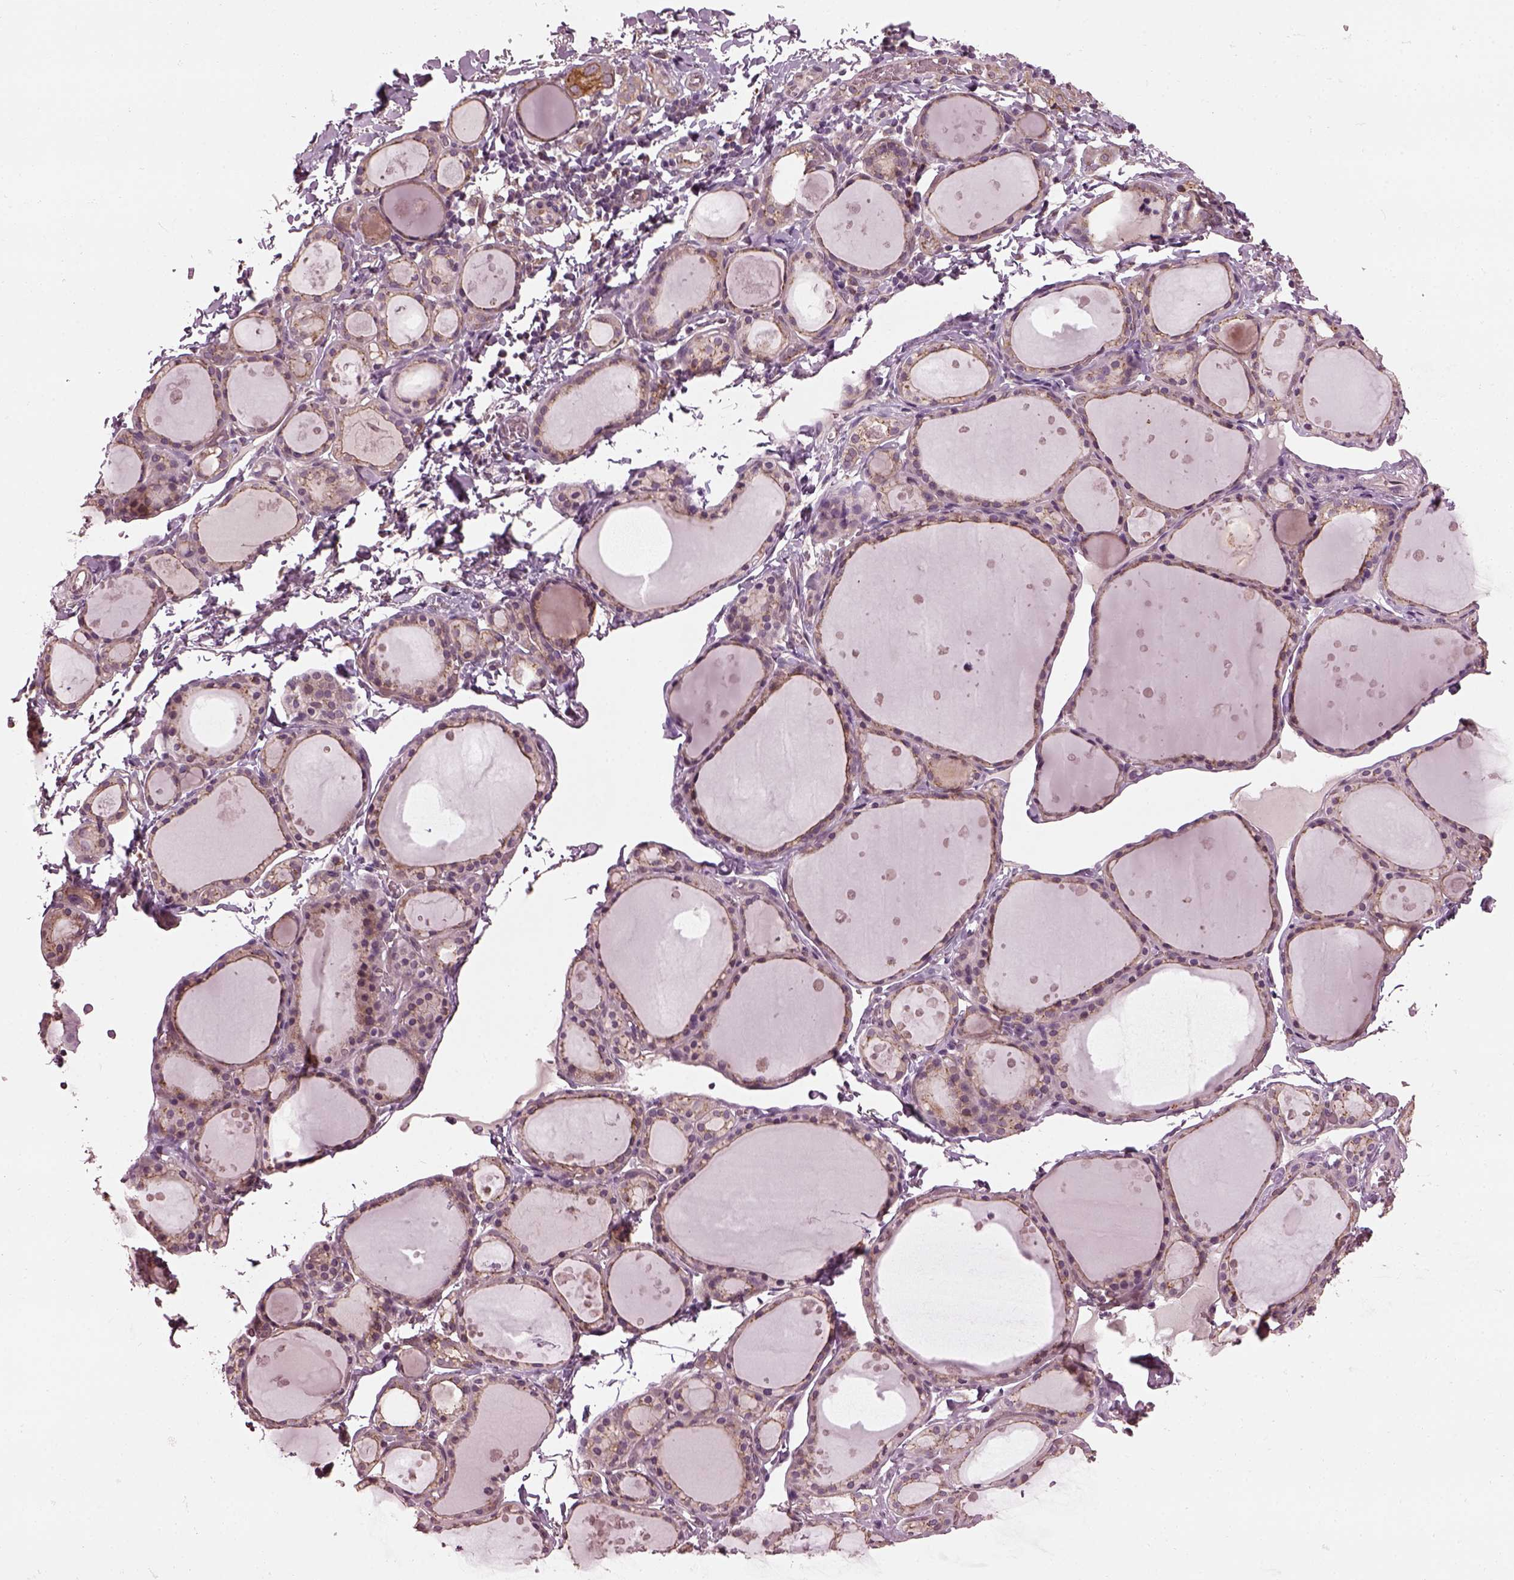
{"staining": {"intensity": "weak", "quantity": "25%-75%", "location": "cytoplasmic/membranous"}, "tissue": "thyroid gland", "cell_type": "Glandular cells", "image_type": "normal", "snomed": [{"axis": "morphology", "description": "Normal tissue, NOS"}, {"axis": "topography", "description": "Thyroid gland"}], "caption": "The micrograph shows immunohistochemical staining of benign thyroid gland. There is weak cytoplasmic/membranous positivity is seen in approximately 25%-75% of glandular cells.", "gene": "RUFY3", "patient": {"sex": "male", "age": 68}}